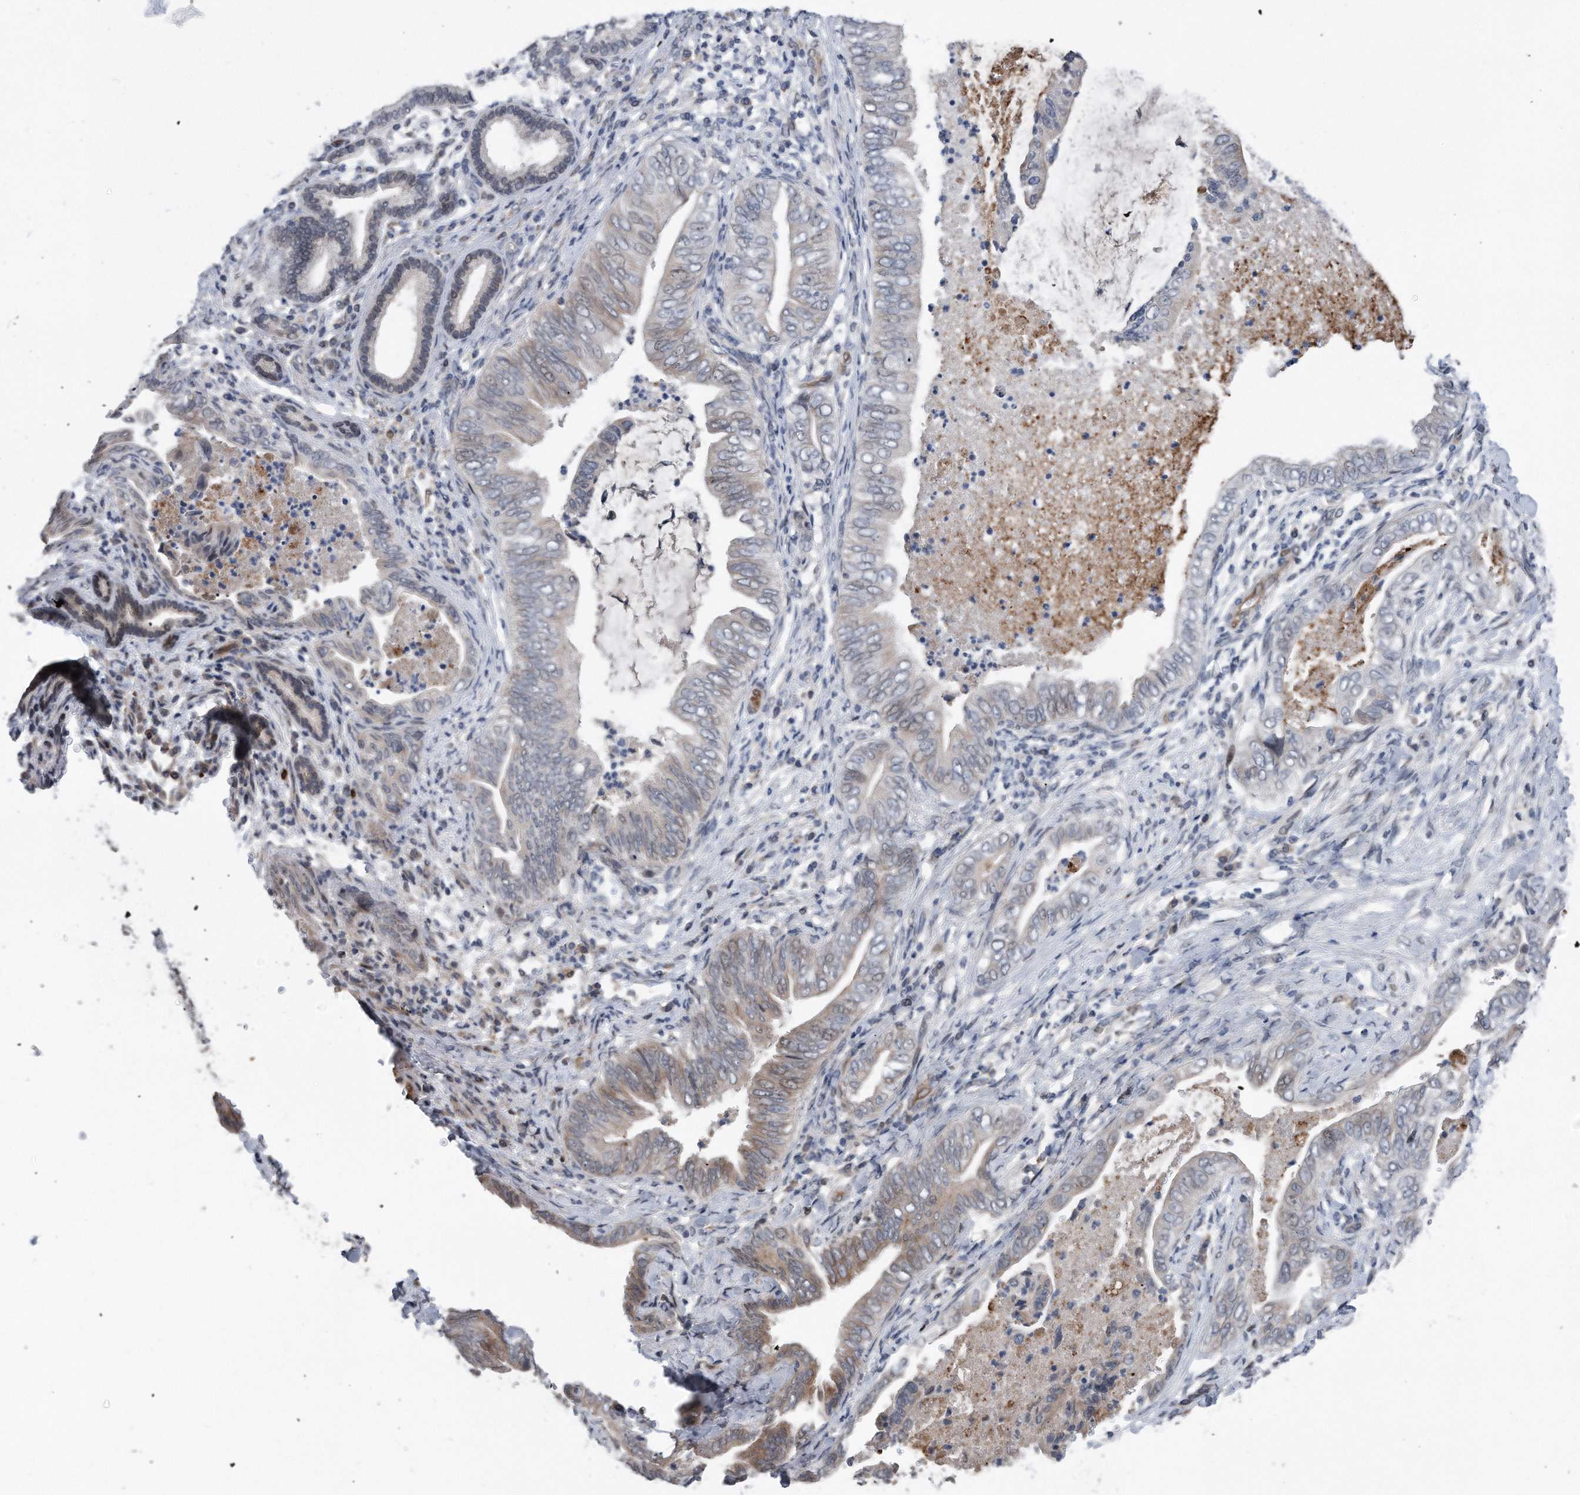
{"staining": {"intensity": "weak", "quantity": "25%-75%", "location": "cytoplasmic/membranous"}, "tissue": "pancreatic cancer", "cell_type": "Tumor cells", "image_type": "cancer", "snomed": [{"axis": "morphology", "description": "Adenocarcinoma, NOS"}, {"axis": "topography", "description": "Pancreas"}], "caption": "Immunohistochemical staining of pancreatic adenocarcinoma demonstrates weak cytoplasmic/membranous protein expression in approximately 25%-75% of tumor cells.", "gene": "DST", "patient": {"sex": "male", "age": 75}}